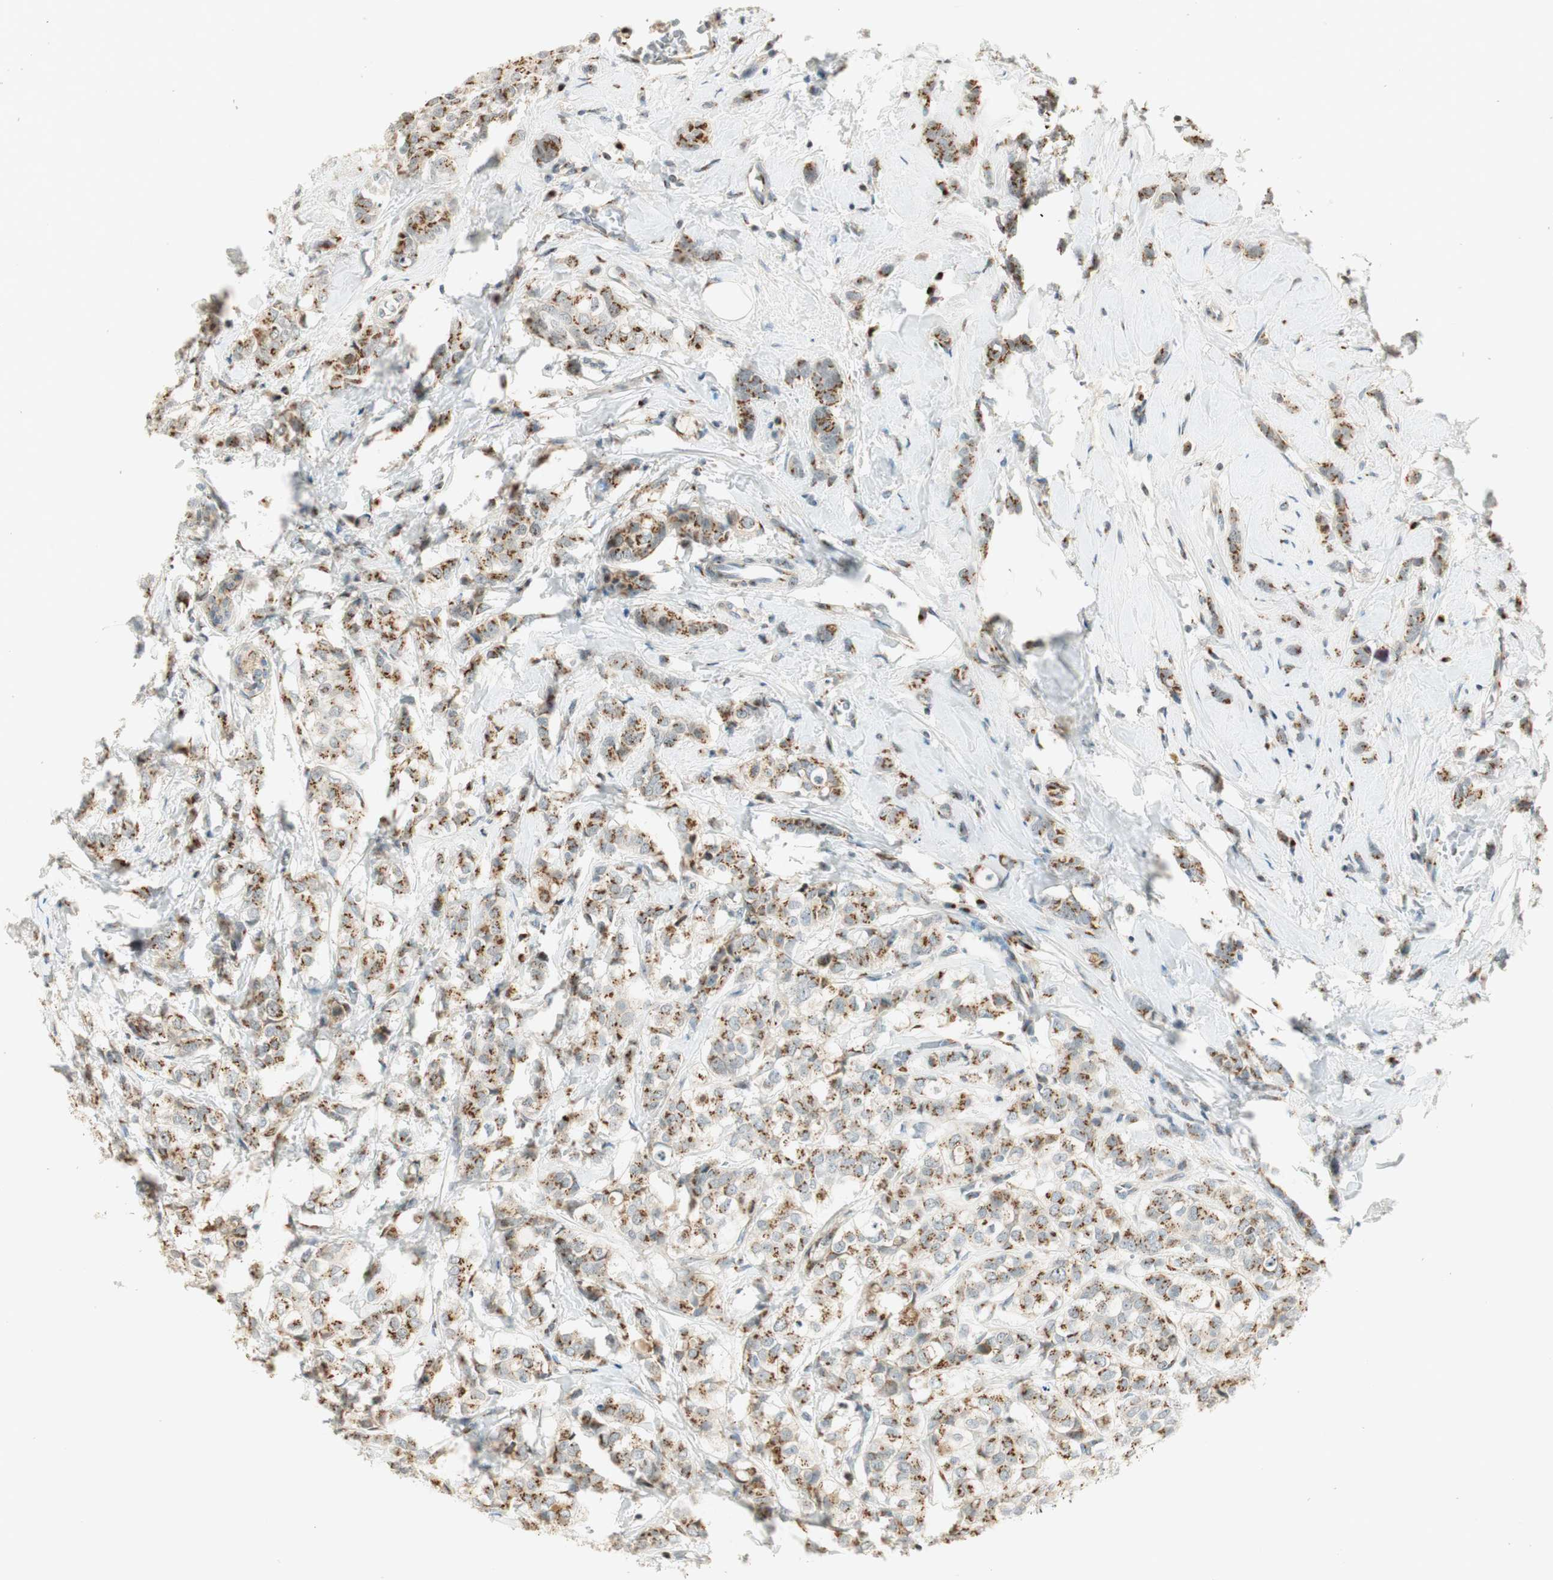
{"staining": {"intensity": "moderate", "quantity": ">75%", "location": "cytoplasmic/membranous"}, "tissue": "breast cancer", "cell_type": "Tumor cells", "image_type": "cancer", "snomed": [{"axis": "morphology", "description": "Lobular carcinoma"}, {"axis": "topography", "description": "Breast"}], "caption": "Immunohistochemistry (IHC) photomicrograph of neoplastic tissue: human breast lobular carcinoma stained using IHC reveals medium levels of moderate protein expression localized specifically in the cytoplasmic/membranous of tumor cells, appearing as a cytoplasmic/membranous brown color.", "gene": "NEO1", "patient": {"sex": "female", "age": 60}}